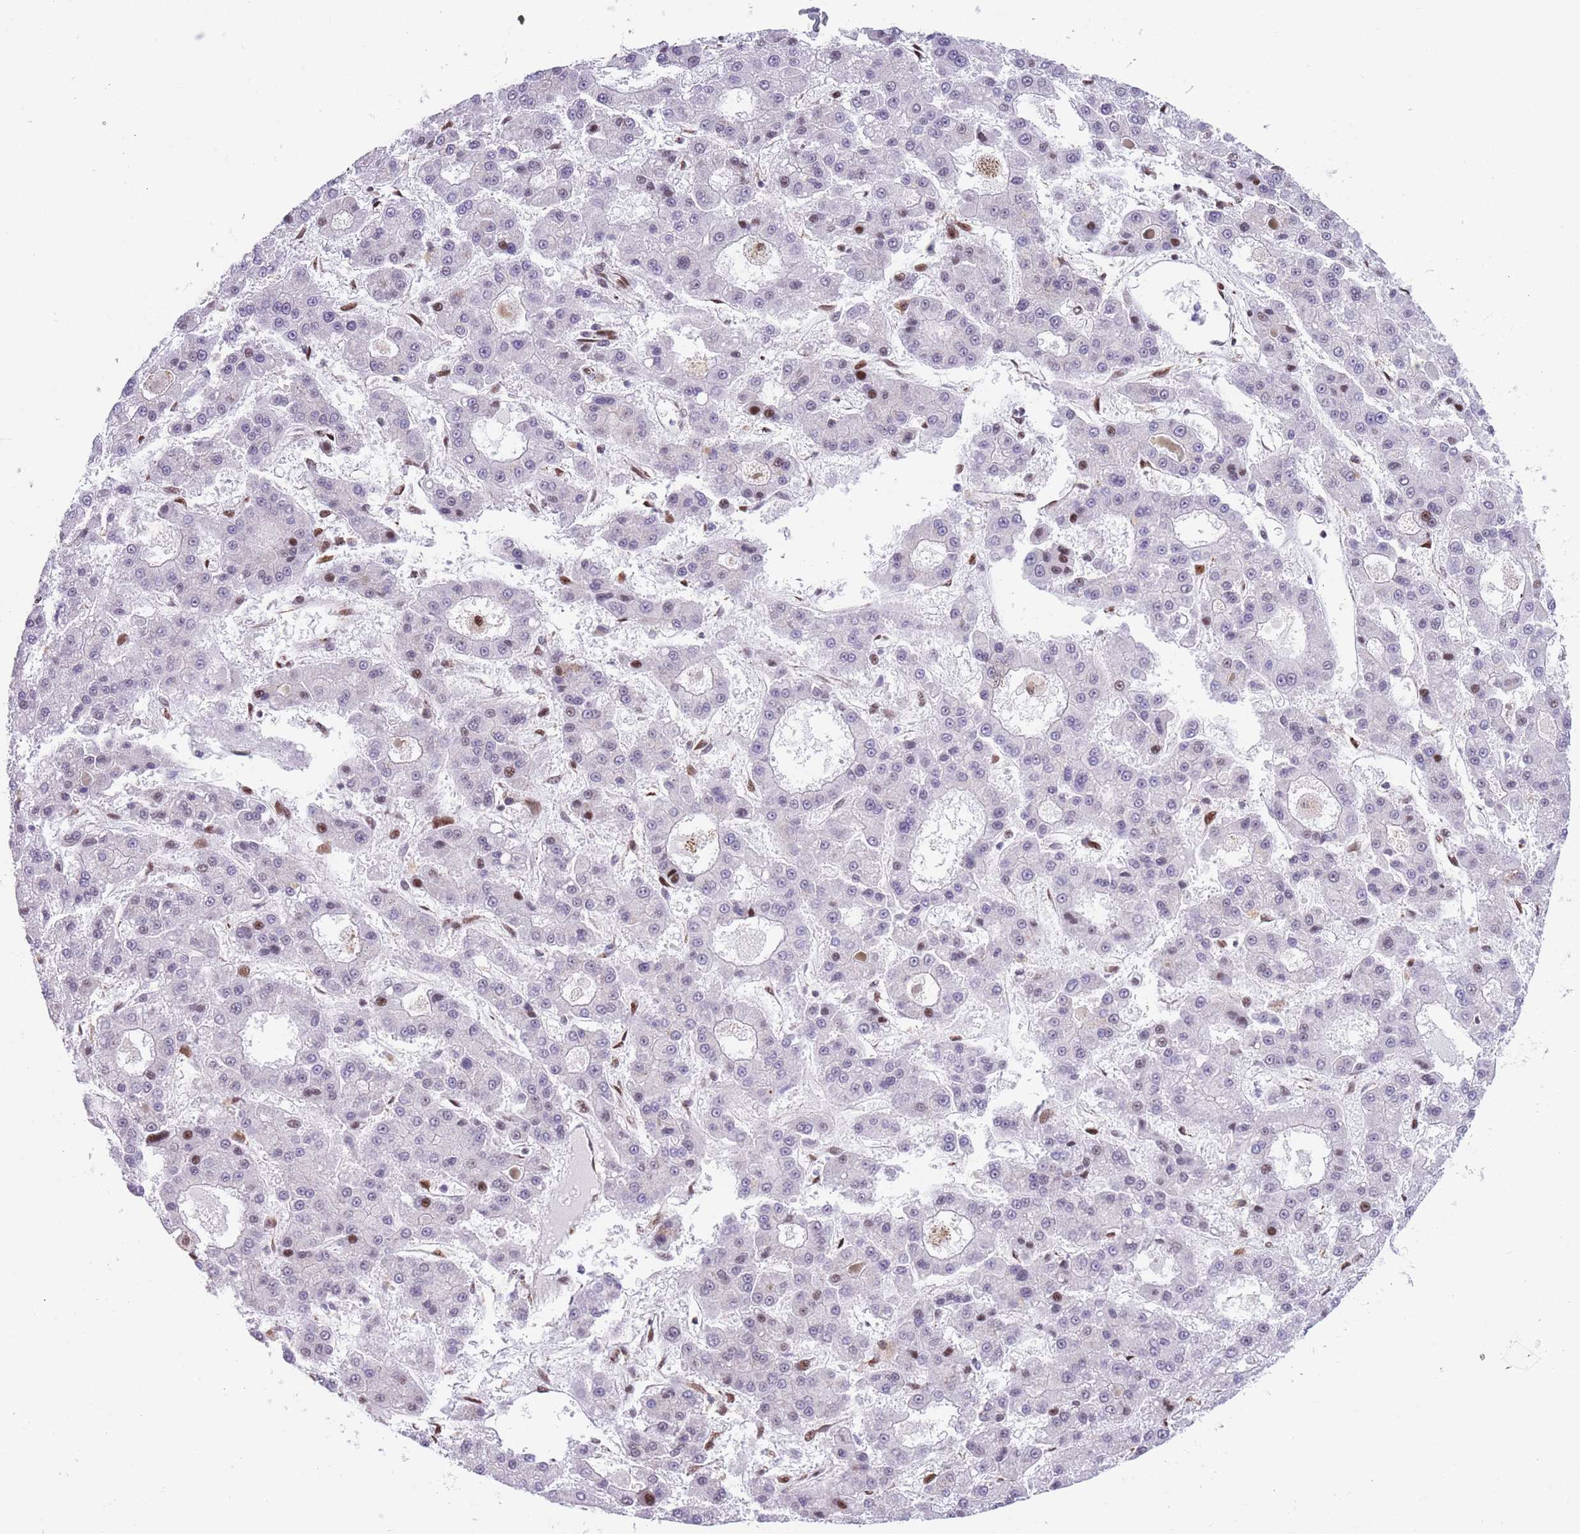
{"staining": {"intensity": "moderate", "quantity": "<25%", "location": "nuclear"}, "tissue": "liver cancer", "cell_type": "Tumor cells", "image_type": "cancer", "snomed": [{"axis": "morphology", "description": "Carcinoma, Hepatocellular, NOS"}, {"axis": "topography", "description": "Liver"}], "caption": "High-magnification brightfield microscopy of hepatocellular carcinoma (liver) stained with DAB (brown) and counterstained with hematoxylin (blue). tumor cells exhibit moderate nuclear positivity is appreciated in about<25% of cells. Using DAB (brown) and hematoxylin (blue) stains, captured at high magnification using brightfield microscopy.", "gene": "DNAJC3", "patient": {"sex": "male", "age": 70}}